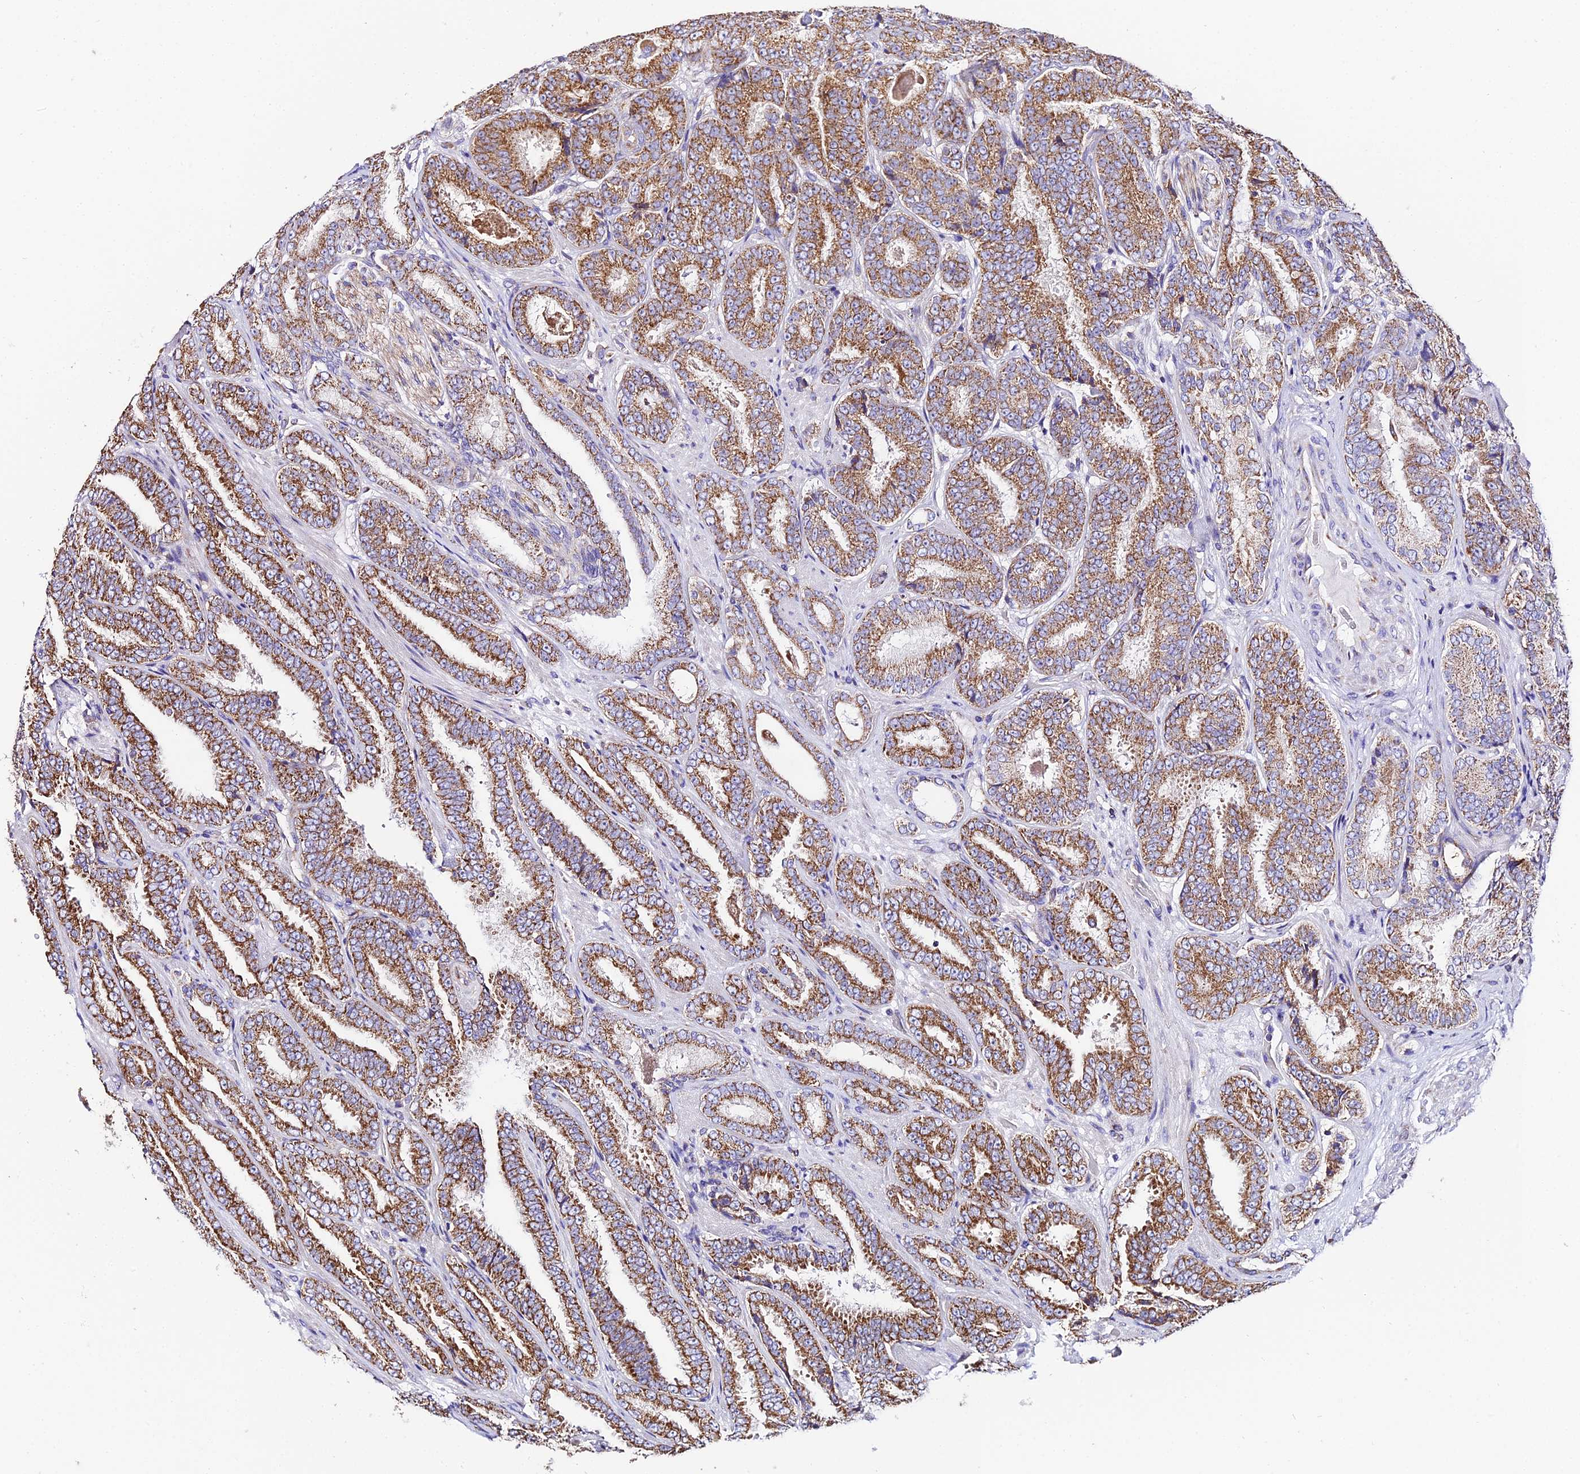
{"staining": {"intensity": "moderate", "quantity": ">75%", "location": "cytoplasmic/membranous"}, "tissue": "prostate cancer", "cell_type": "Tumor cells", "image_type": "cancer", "snomed": [{"axis": "morphology", "description": "Adenocarcinoma, High grade"}, {"axis": "topography", "description": "Prostate"}], "caption": "IHC (DAB) staining of human prostate cancer (high-grade adenocarcinoma) exhibits moderate cytoplasmic/membranous protein staining in about >75% of tumor cells.", "gene": "OCIAD1", "patient": {"sex": "male", "age": 72}}